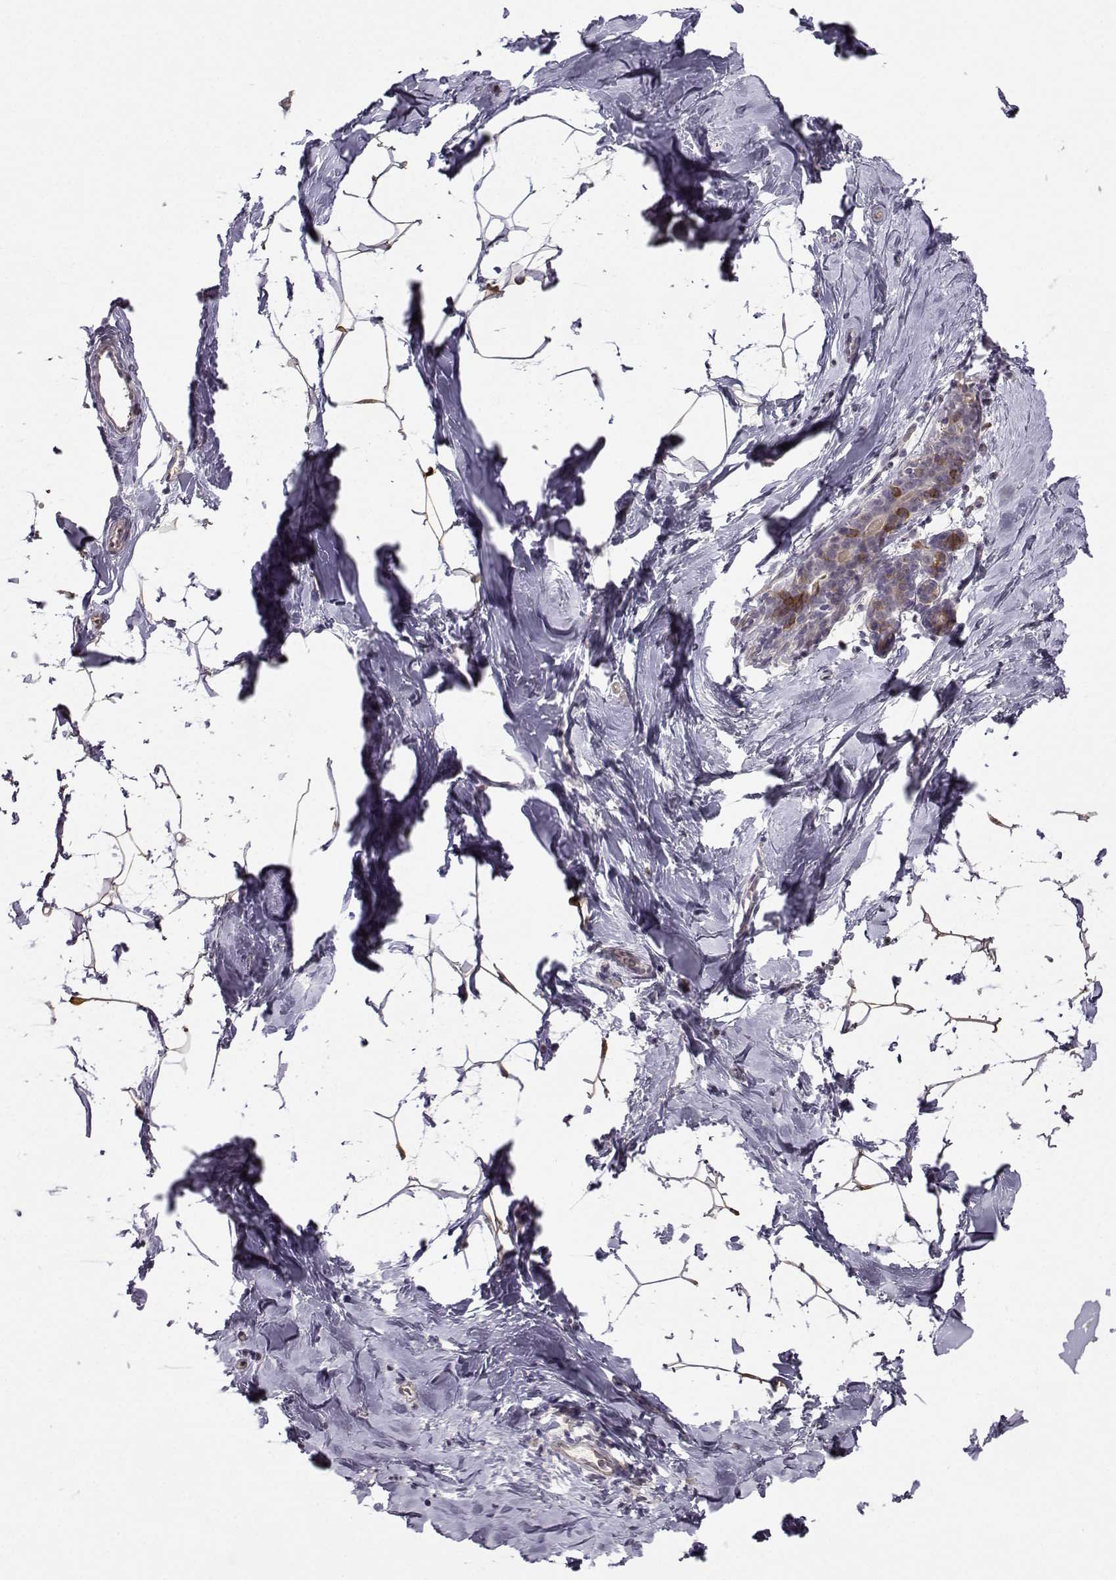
{"staining": {"intensity": "moderate", "quantity": "<25%", "location": "cytoplasmic/membranous"}, "tissue": "breast", "cell_type": "Adipocytes", "image_type": "normal", "snomed": [{"axis": "morphology", "description": "Normal tissue, NOS"}, {"axis": "topography", "description": "Breast"}], "caption": "Immunohistochemistry (DAB (3,3'-diaminobenzidine)) staining of benign human breast reveals moderate cytoplasmic/membranous protein positivity in about <25% of adipocytes. (IHC, brightfield microscopy, high magnification).", "gene": "NQO1", "patient": {"sex": "female", "age": 32}}